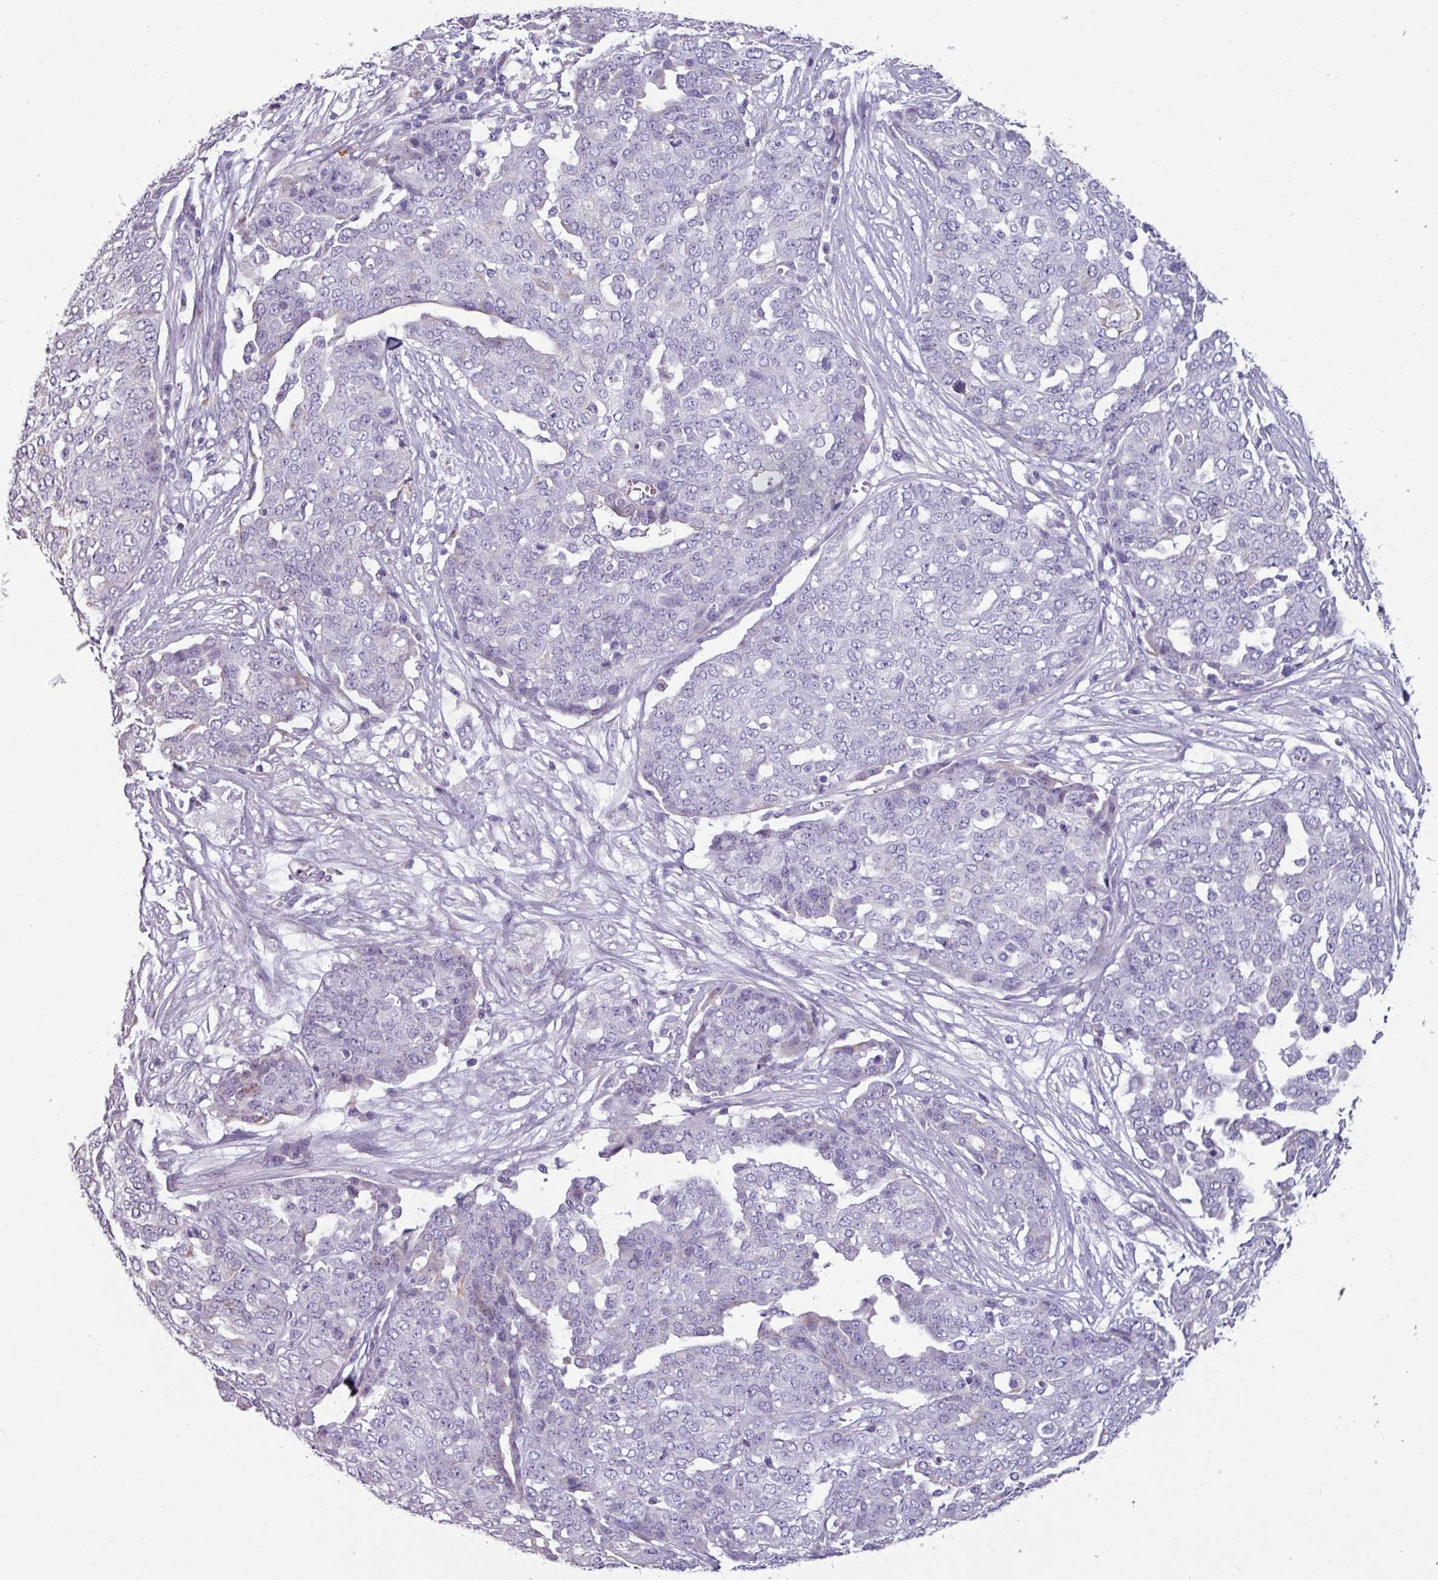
{"staining": {"intensity": "negative", "quantity": "none", "location": "none"}, "tissue": "ovarian cancer", "cell_type": "Tumor cells", "image_type": "cancer", "snomed": [{"axis": "morphology", "description": "Cystadenocarcinoma, serous, NOS"}, {"axis": "topography", "description": "Soft tissue"}, {"axis": "topography", "description": "Ovary"}], "caption": "Immunohistochemical staining of human ovarian cancer displays no significant positivity in tumor cells. (Stains: DAB immunohistochemistry (IHC) with hematoxylin counter stain, Microscopy: brightfield microscopy at high magnification).", "gene": "SPESP1", "patient": {"sex": "female", "age": 57}}